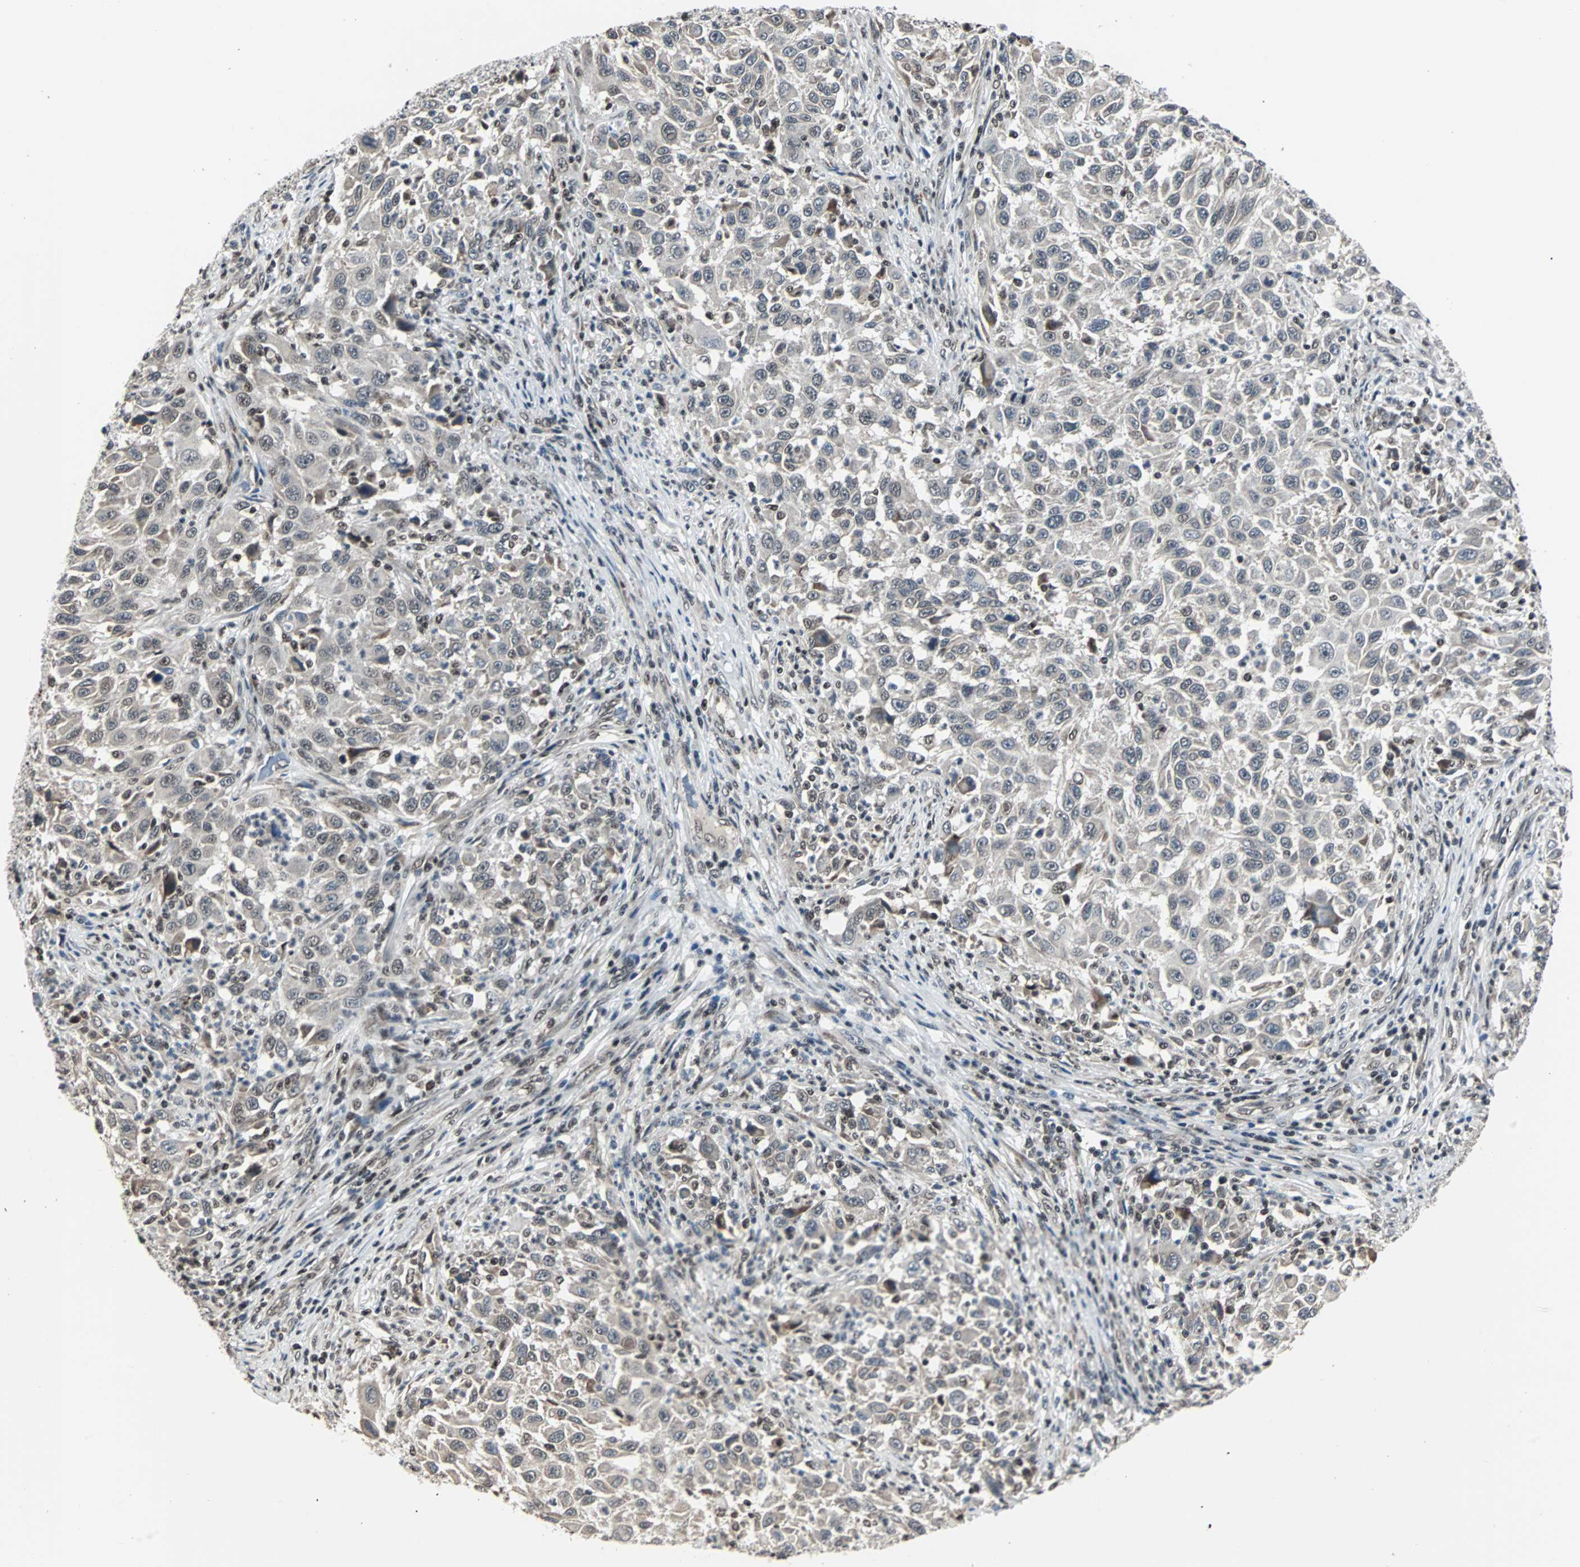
{"staining": {"intensity": "weak", "quantity": "<25%", "location": "cytoplasmic/membranous,nuclear"}, "tissue": "melanoma", "cell_type": "Tumor cells", "image_type": "cancer", "snomed": [{"axis": "morphology", "description": "Malignant melanoma, Metastatic site"}, {"axis": "topography", "description": "Lymph node"}], "caption": "A histopathology image of melanoma stained for a protein demonstrates no brown staining in tumor cells.", "gene": "TERF2IP", "patient": {"sex": "male", "age": 61}}